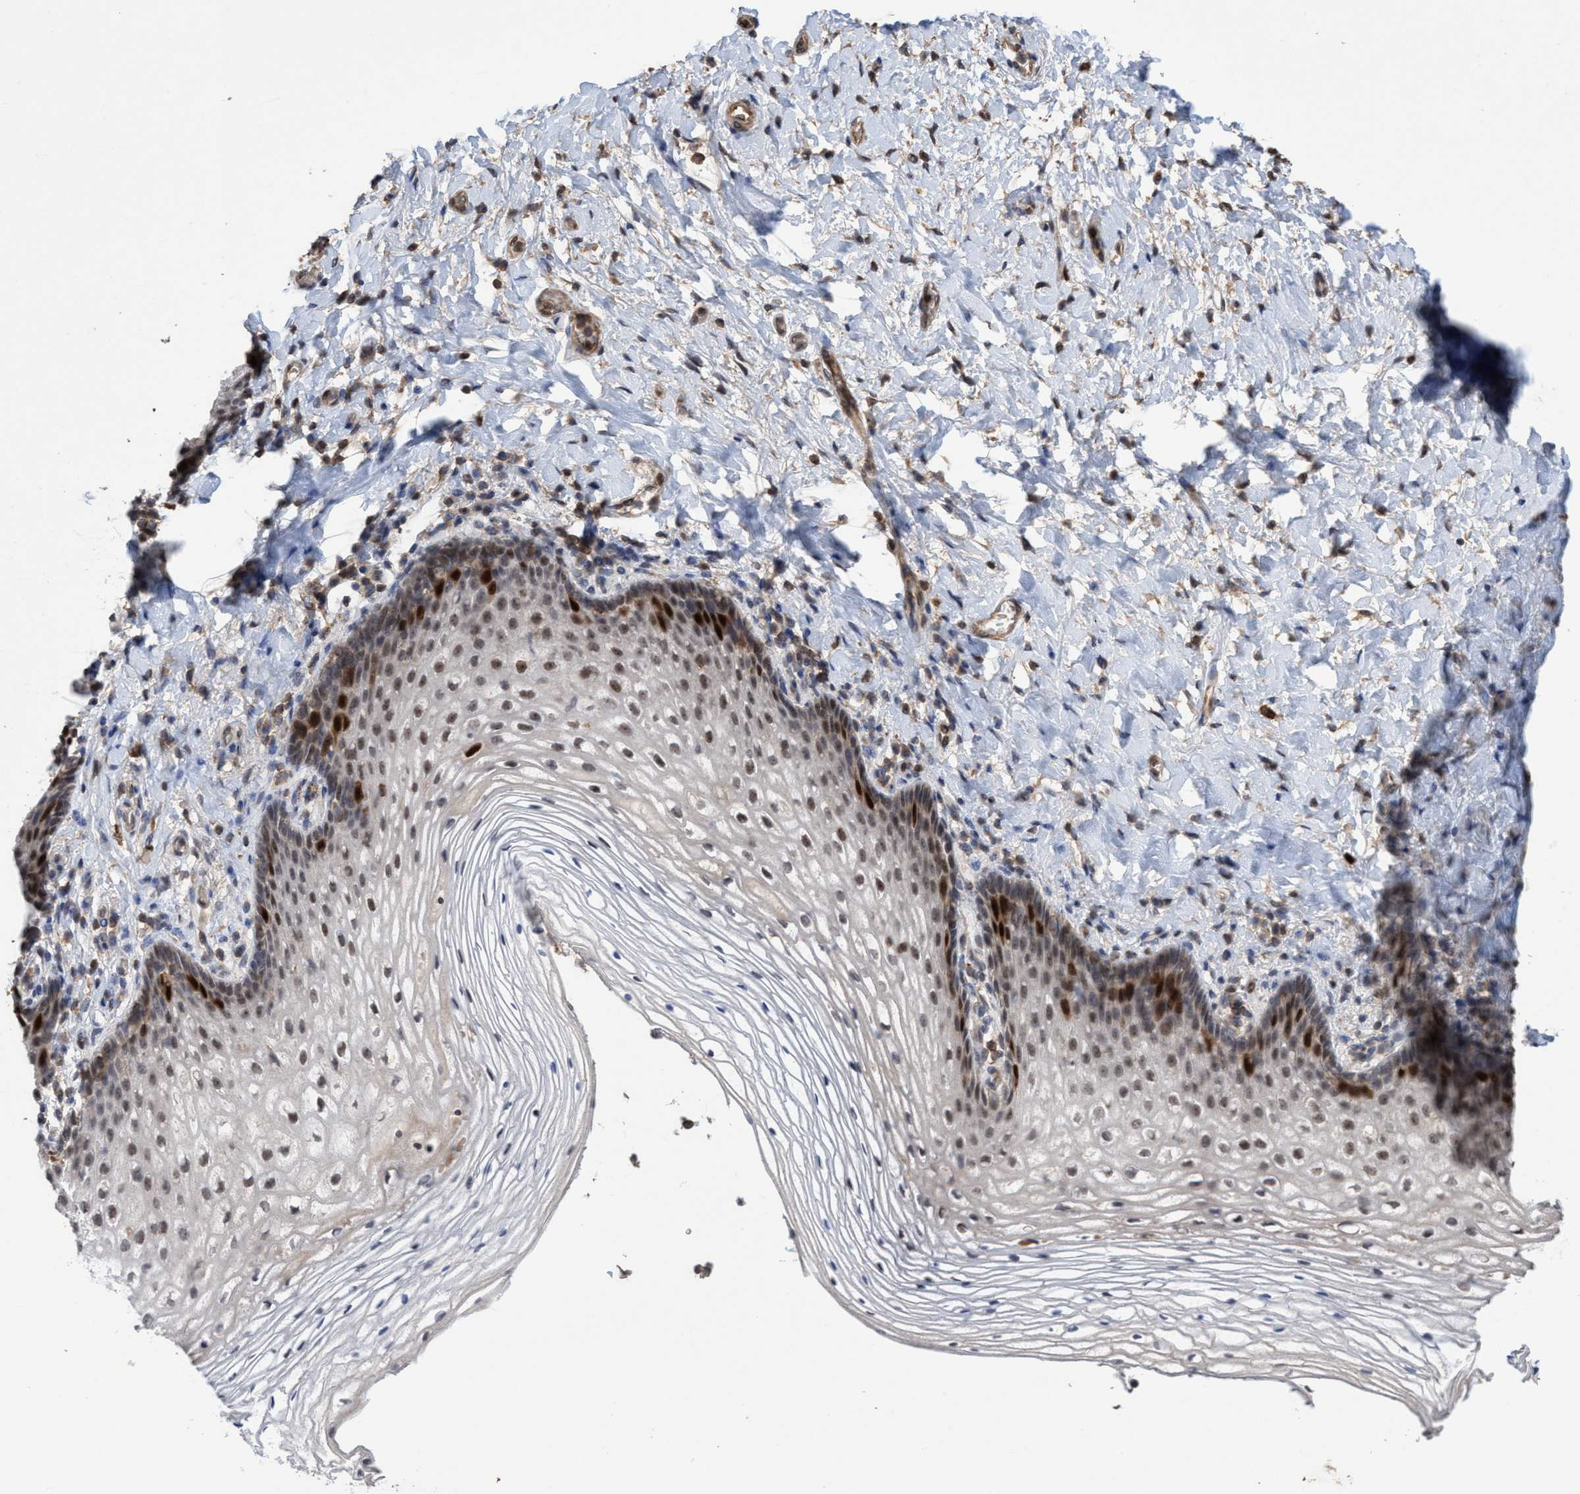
{"staining": {"intensity": "strong", "quantity": "25%-75%", "location": "nuclear"}, "tissue": "vagina", "cell_type": "Squamous epithelial cells", "image_type": "normal", "snomed": [{"axis": "morphology", "description": "Normal tissue, NOS"}, {"axis": "topography", "description": "Vagina"}], "caption": "Vagina stained with DAB (3,3'-diaminobenzidine) immunohistochemistry displays high levels of strong nuclear positivity in approximately 25%-75% of squamous epithelial cells. The protein is shown in brown color, while the nuclei are stained blue.", "gene": "SLBP", "patient": {"sex": "female", "age": 60}}